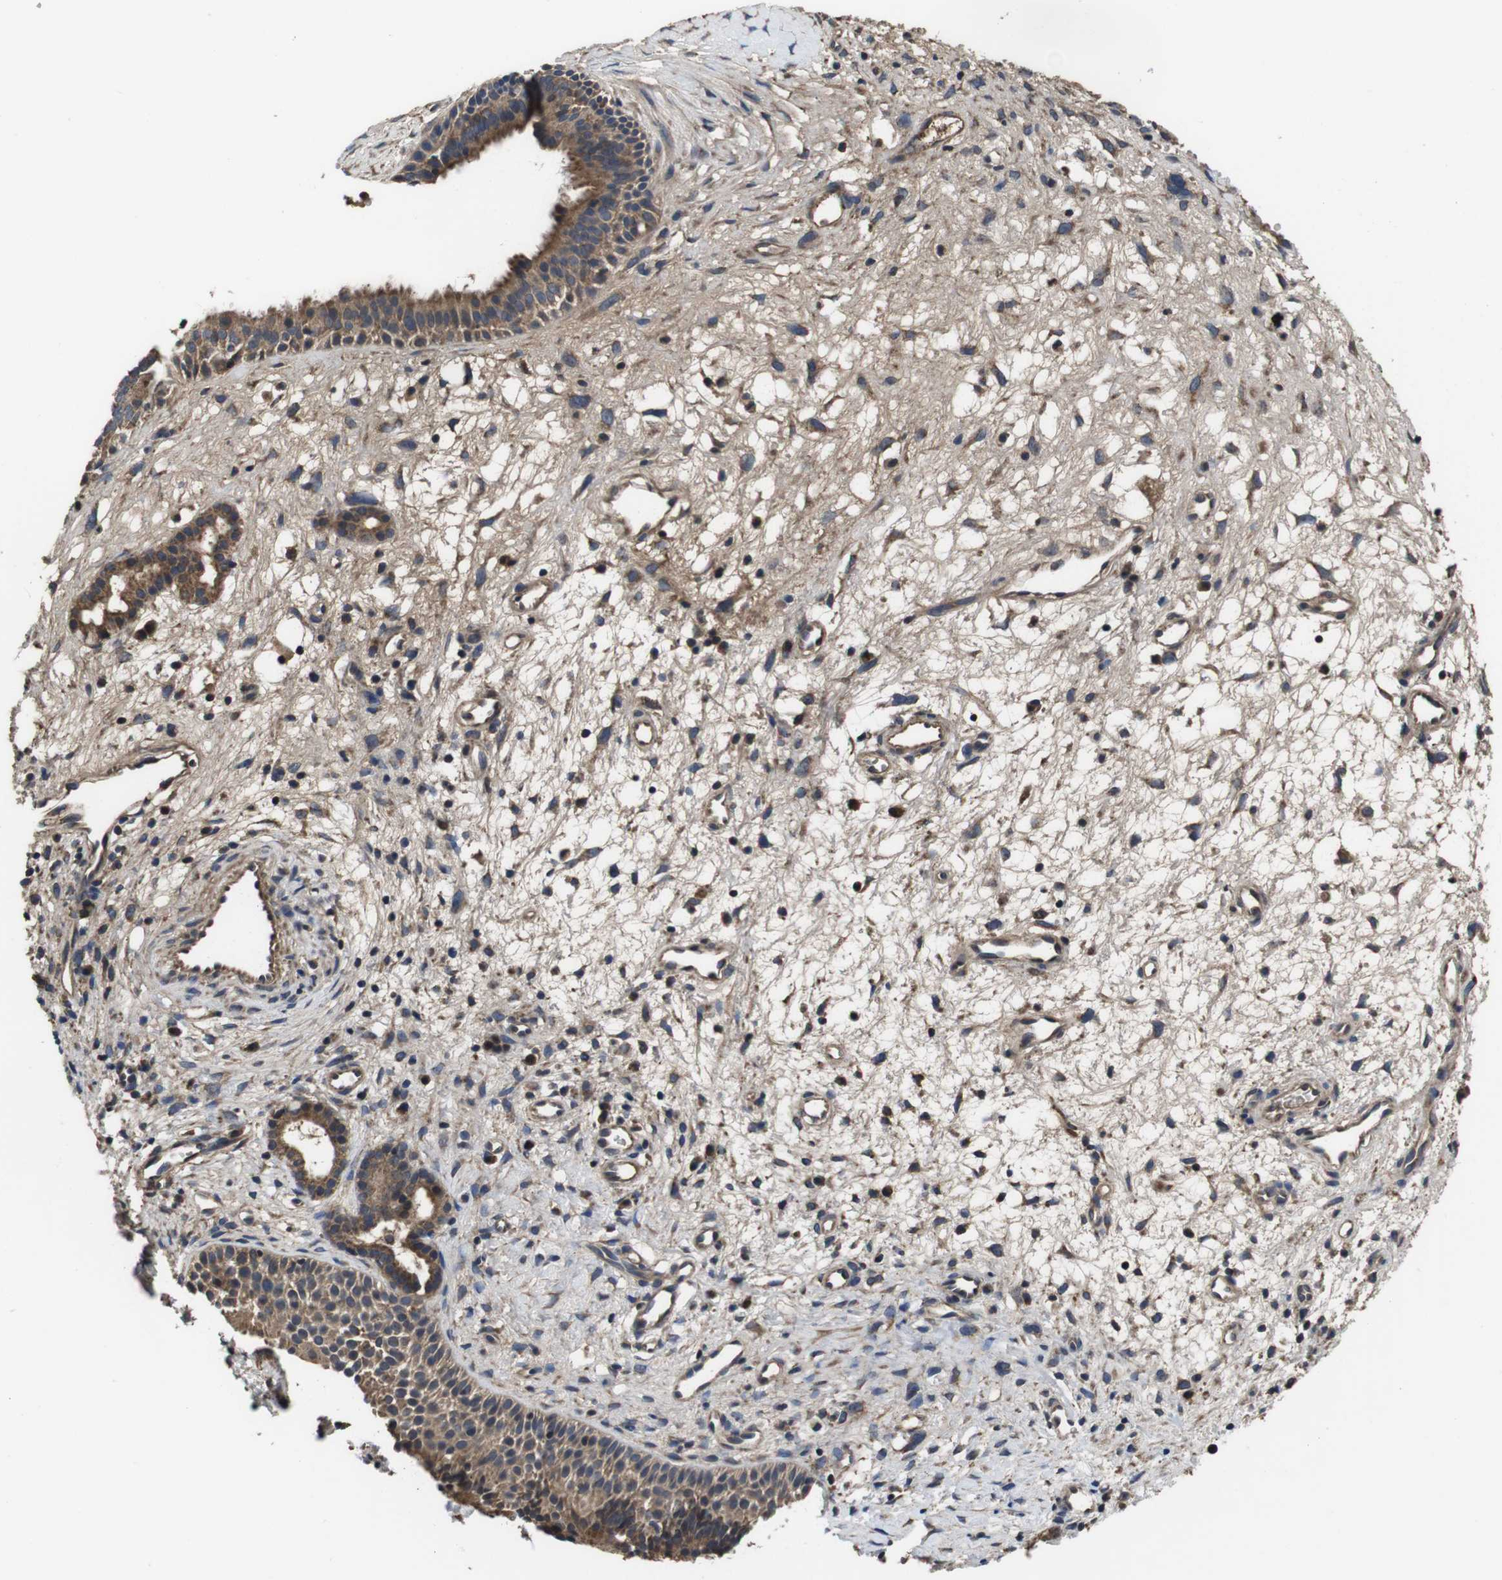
{"staining": {"intensity": "moderate", "quantity": ">75%", "location": "cytoplasmic/membranous"}, "tissue": "nasopharynx", "cell_type": "Respiratory epithelial cells", "image_type": "normal", "snomed": [{"axis": "morphology", "description": "Normal tissue, NOS"}, {"axis": "topography", "description": "Nasopharynx"}], "caption": "An immunohistochemistry (IHC) histopathology image of benign tissue is shown. Protein staining in brown shows moderate cytoplasmic/membranous positivity in nasopharynx within respiratory epithelial cells.", "gene": "CXCL11", "patient": {"sex": "male", "age": 22}}